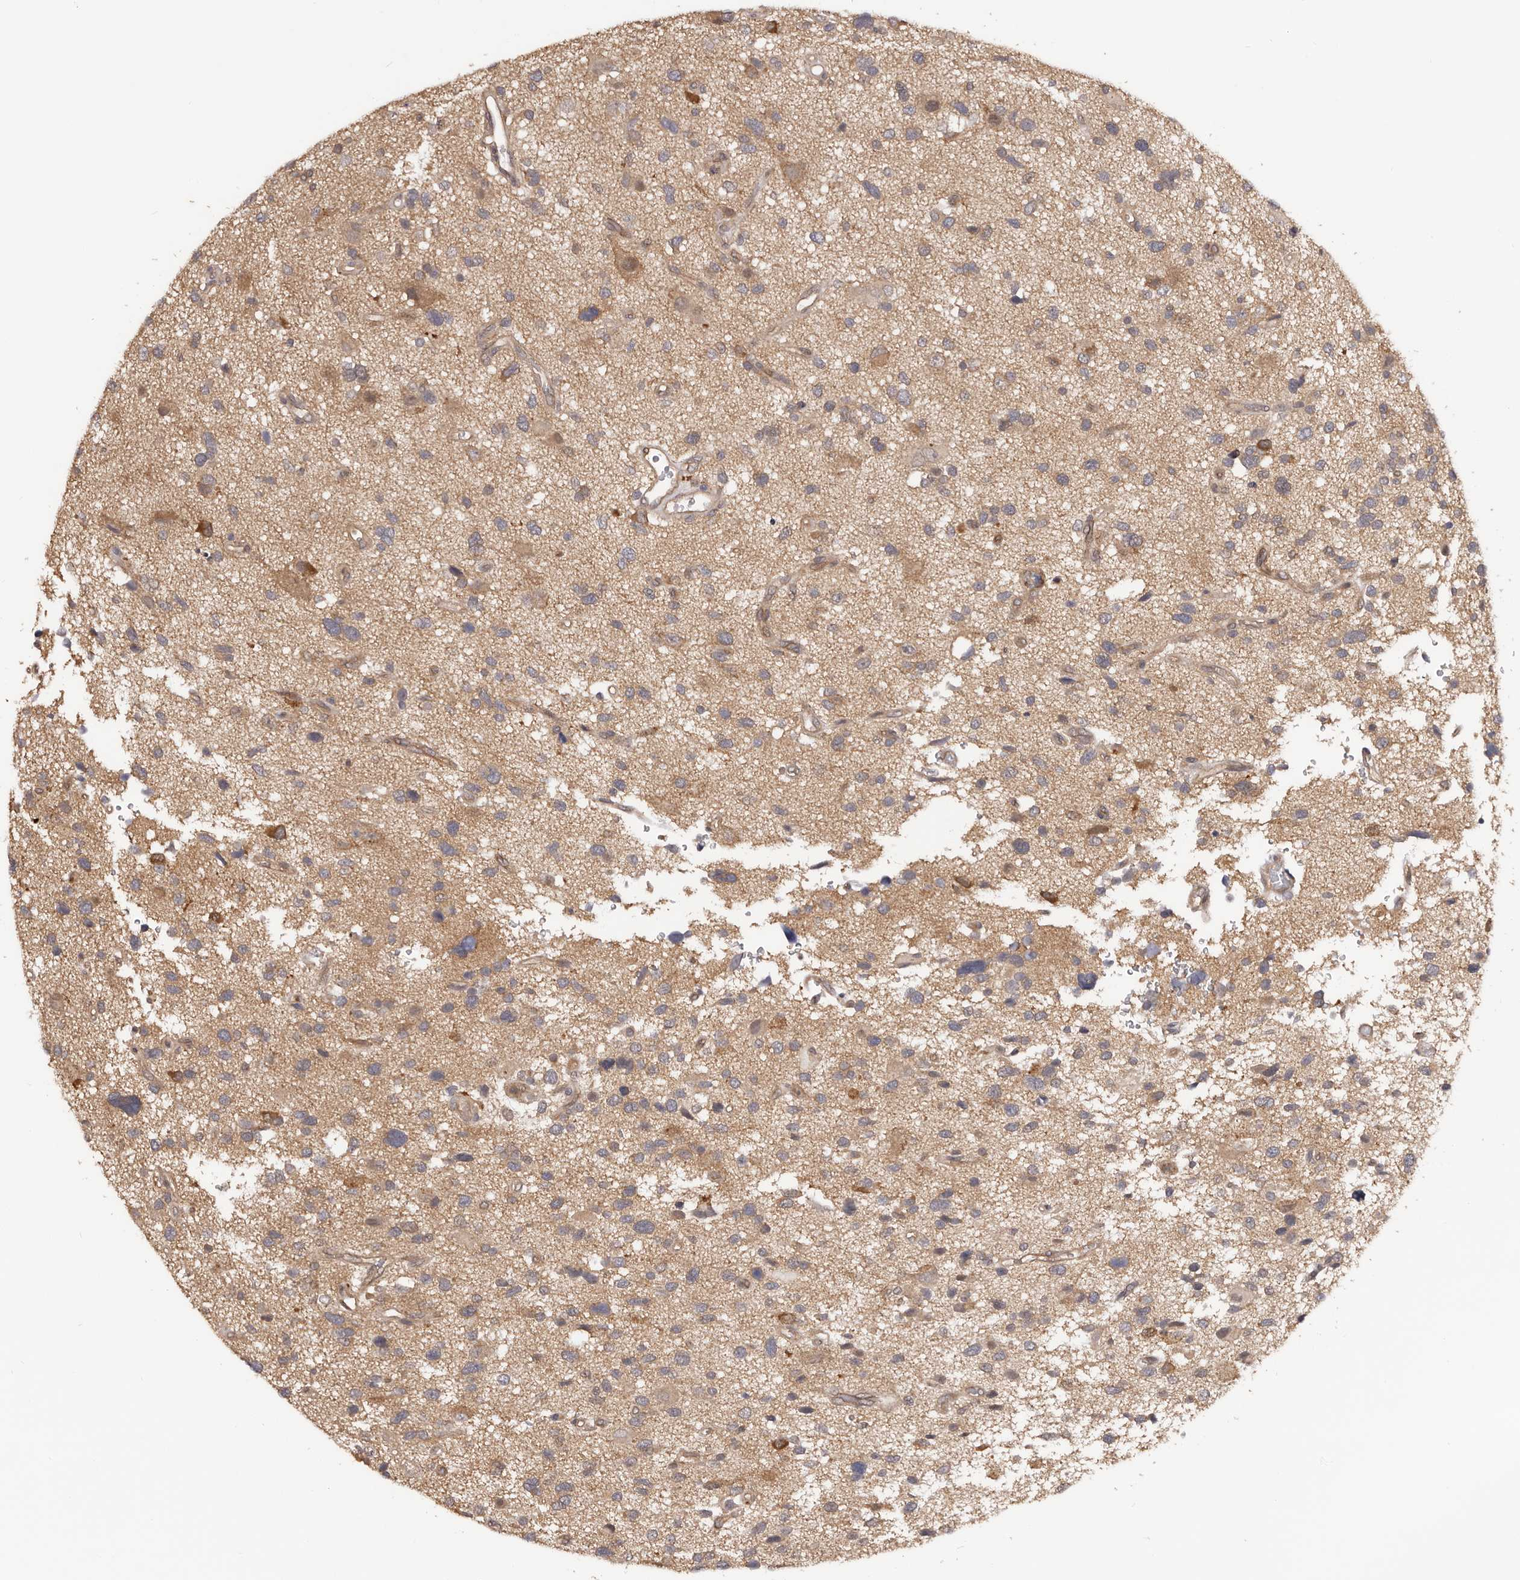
{"staining": {"intensity": "weak", "quantity": "25%-75%", "location": "cytoplasmic/membranous"}, "tissue": "glioma", "cell_type": "Tumor cells", "image_type": "cancer", "snomed": [{"axis": "morphology", "description": "Glioma, malignant, High grade"}, {"axis": "topography", "description": "Brain"}], "caption": "Immunohistochemical staining of human glioma demonstrates weak cytoplasmic/membranous protein expression in about 25%-75% of tumor cells.", "gene": "MDP1", "patient": {"sex": "male", "age": 33}}